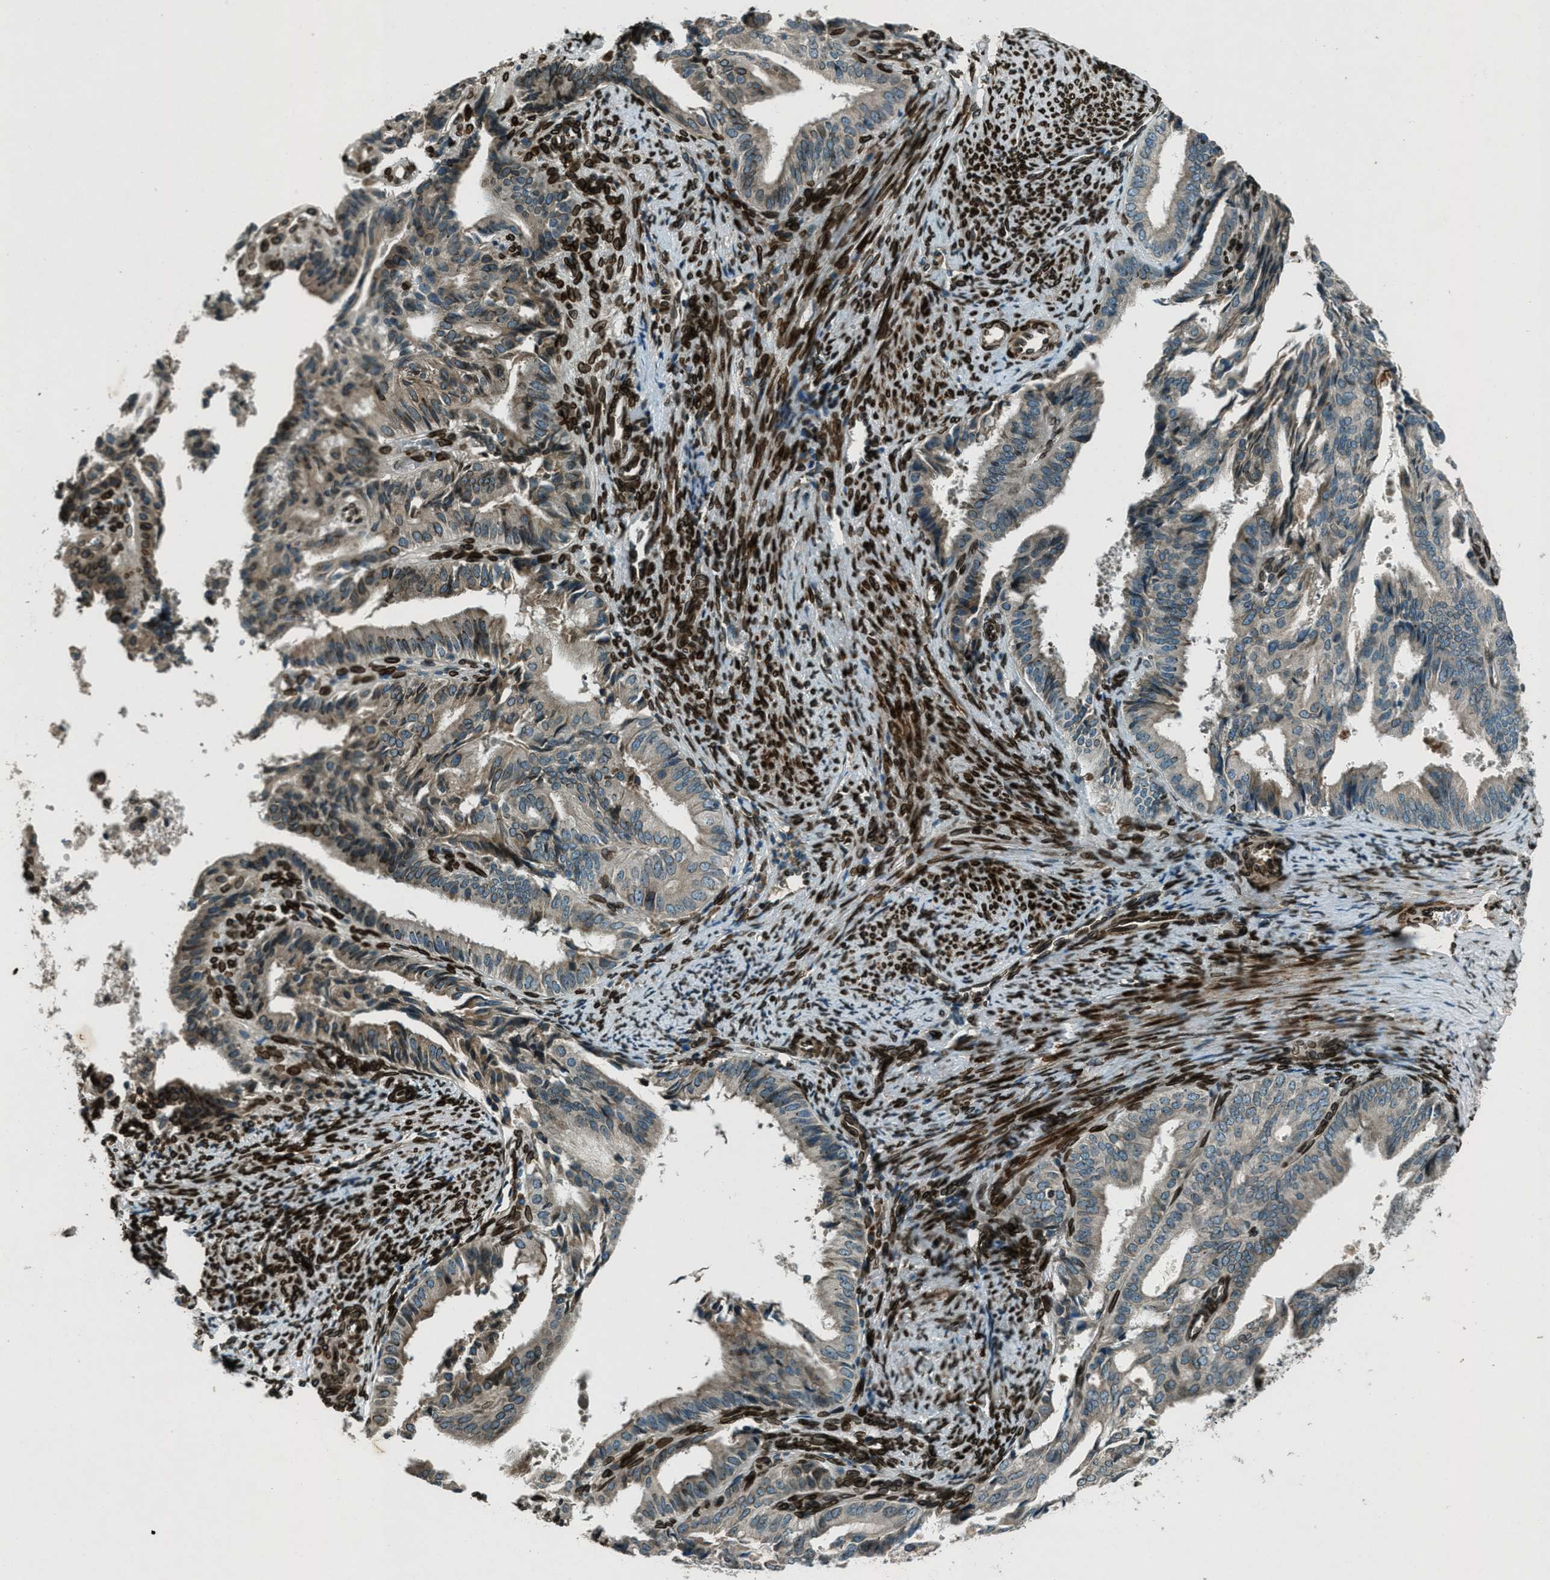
{"staining": {"intensity": "moderate", "quantity": "25%-75%", "location": "cytoplasmic/membranous"}, "tissue": "endometrial cancer", "cell_type": "Tumor cells", "image_type": "cancer", "snomed": [{"axis": "morphology", "description": "Adenocarcinoma, NOS"}, {"axis": "topography", "description": "Endometrium"}], "caption": "IHC (DAB (3,3'-diaminobenzidine)) staining of human adenocarcinoma (endometrial) demonstrates moderate cytoplasmic/membranous protein expression in about 25%-75% of tumor cells. (Stains: DAB (3,3'-diaminobenzidine) in brown, nuclei in blue, Microscopy: brightfield microscopy at high magnification).", "gene": "LEMD2", "patient": {"sex": "female", "age": 58}}